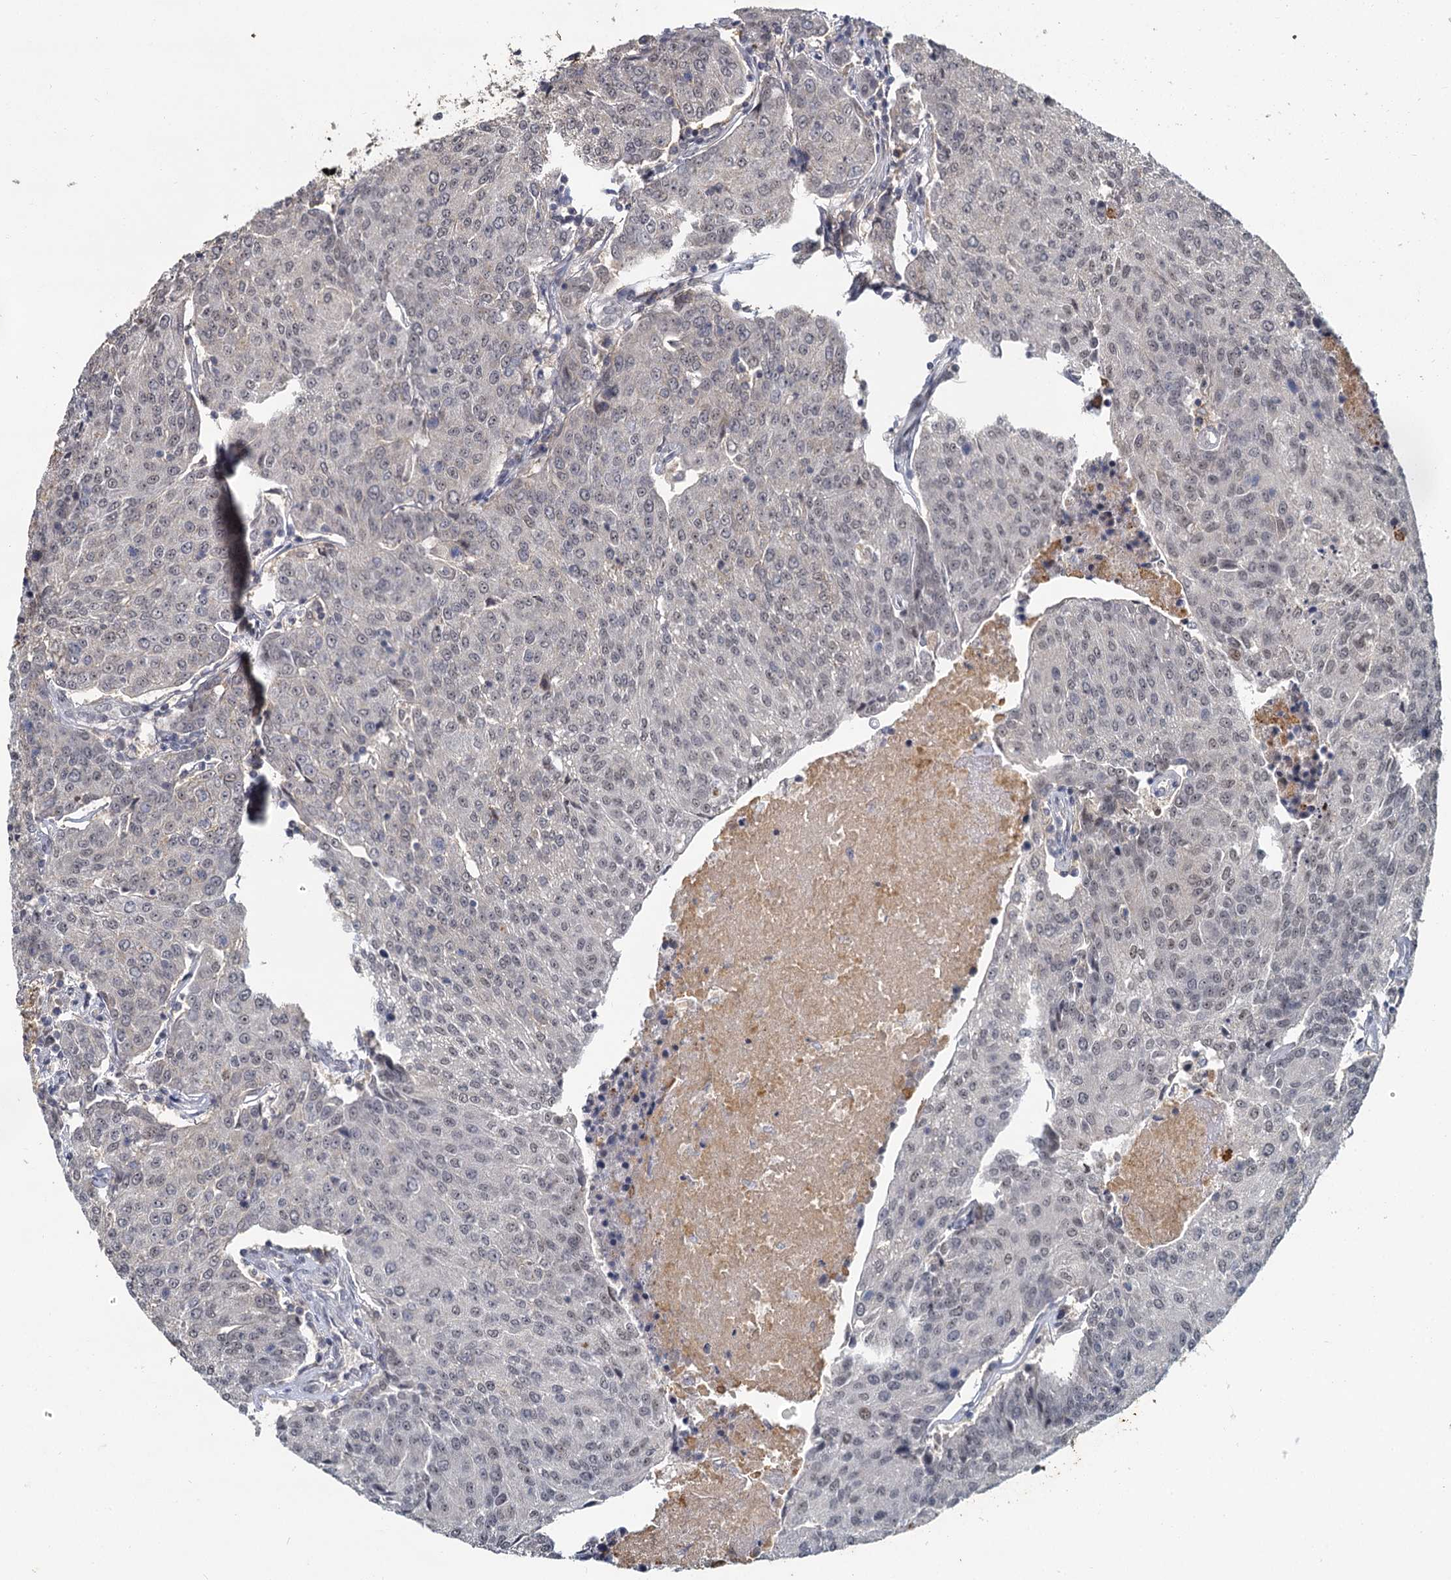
{"staining": {"intensity": "negative", "quantity": "none", "location": "none"}, "tissue": "urothelial cancer", "cell_type": "Tumor cells", "image_type": "cancer", "snomed": [{"axis": "morphology", "description": "Urothelial carcinoma, High grade"}, {"axis": "topography", "description": "Urinary bladder"}], "caption": "Urothelial carcinoma (high-grade) stained for a protein using IHC reveals no staining tumor cells.", "gene": "MUCL1", "patient": {"sex": "female", "age": 85}}